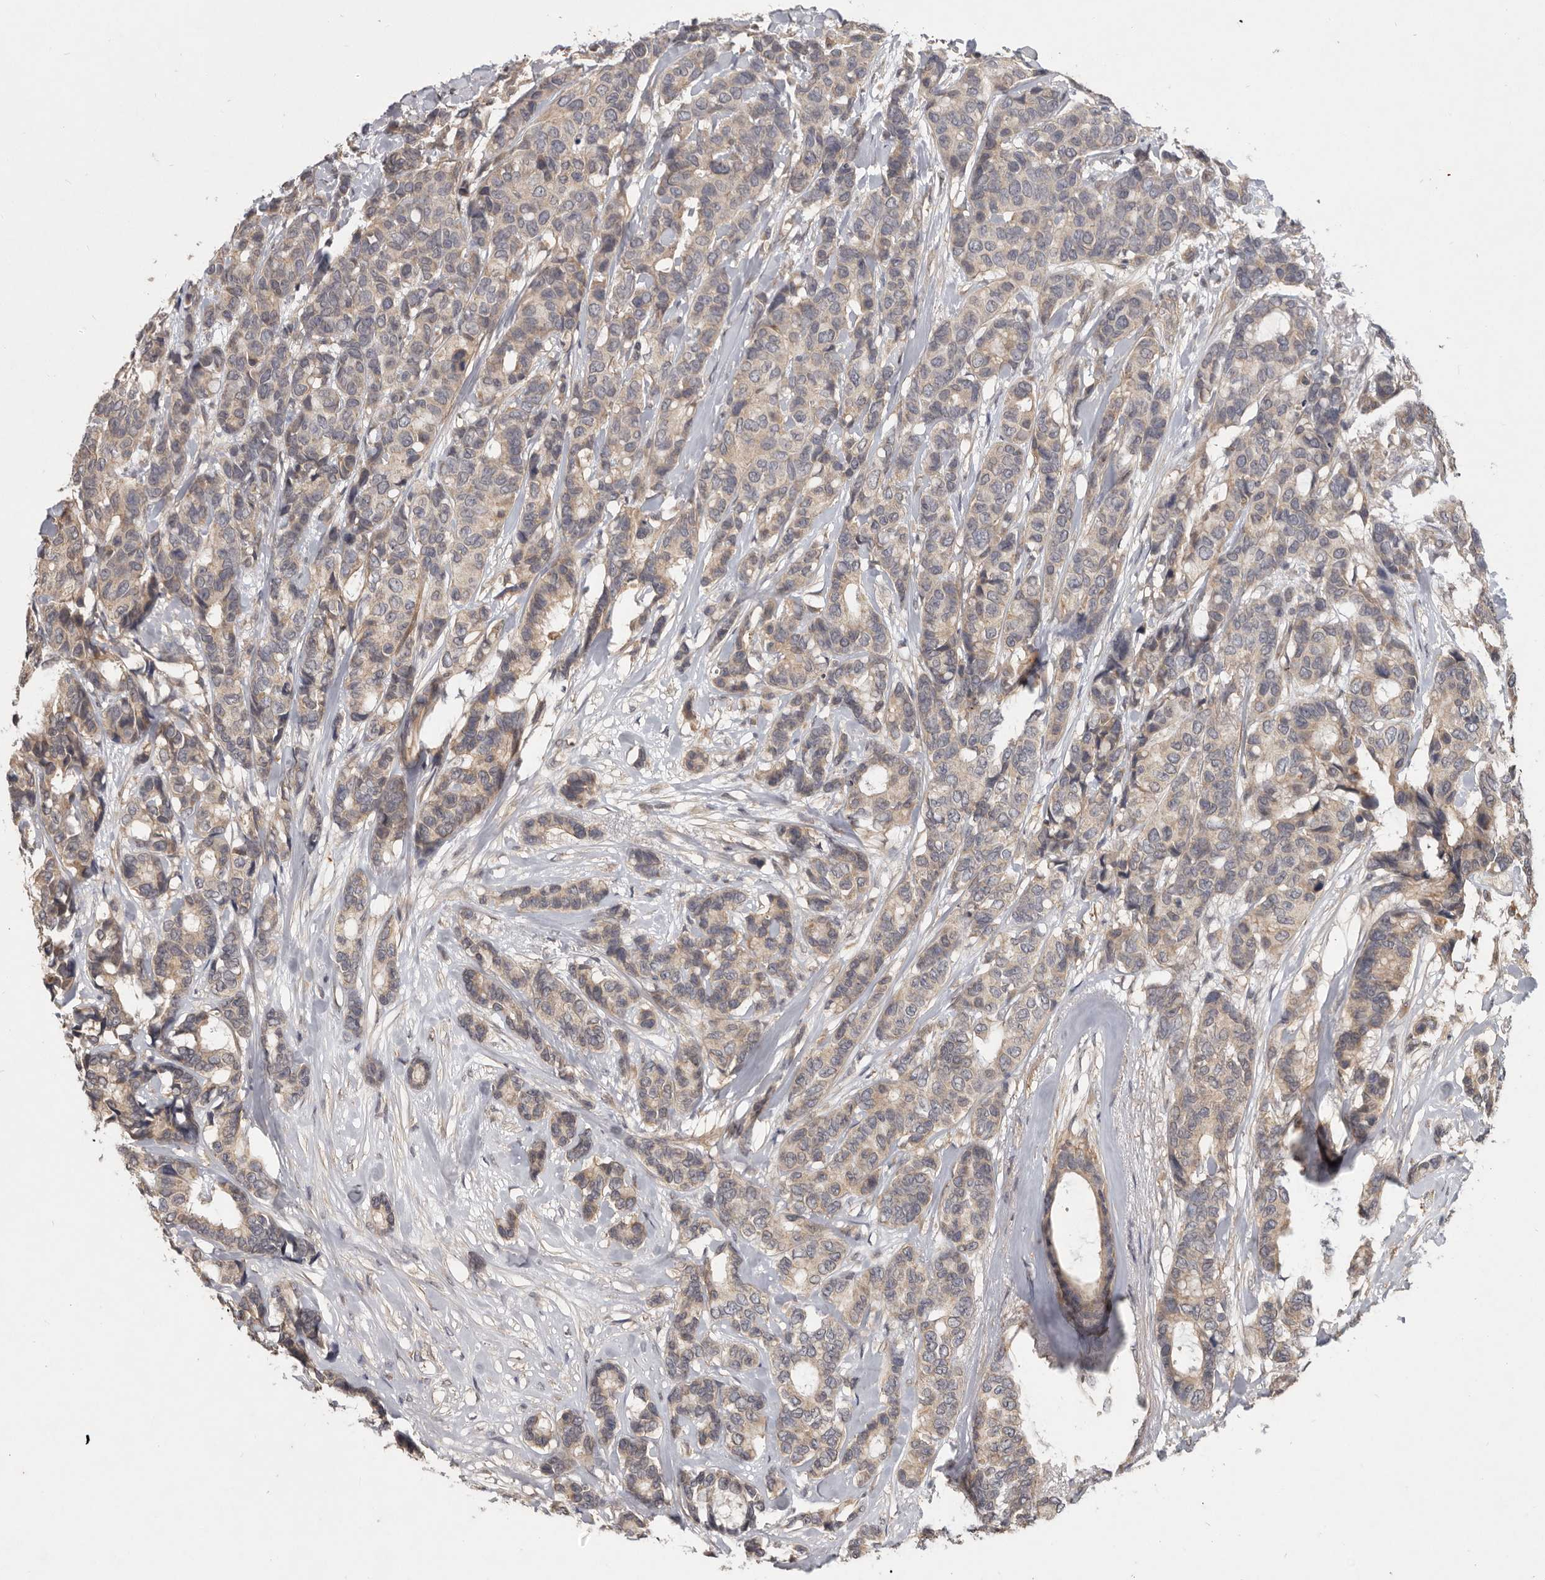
{"staining": {"intensity": "weak", "quantity": "25%-75%", "location": "cytoplasmic/membranous"}, "tissue": "breast cancer", "cell_type": "Tumor cells", "image_type": "cancer", "snomed": [{"axis": "morphology", "description": "Duct carcinoma"}, {"axis": "topography", "description": "Breast"}], "caption": "DAB immunohistochemical staining of breast cancer demonstrates weak cytoplasmic/membranous protein staining in approximately 25%-75% of tumor cells. The staining was performed using DAB (3,3'-diaminobenzidine) to visualize the protein expression in brown, while the nuclei were stained in blue with hematoxylin (Magnification: 20x).", "gene": "DNAJC28", "patient": {"sex": "female", "age": 87}}